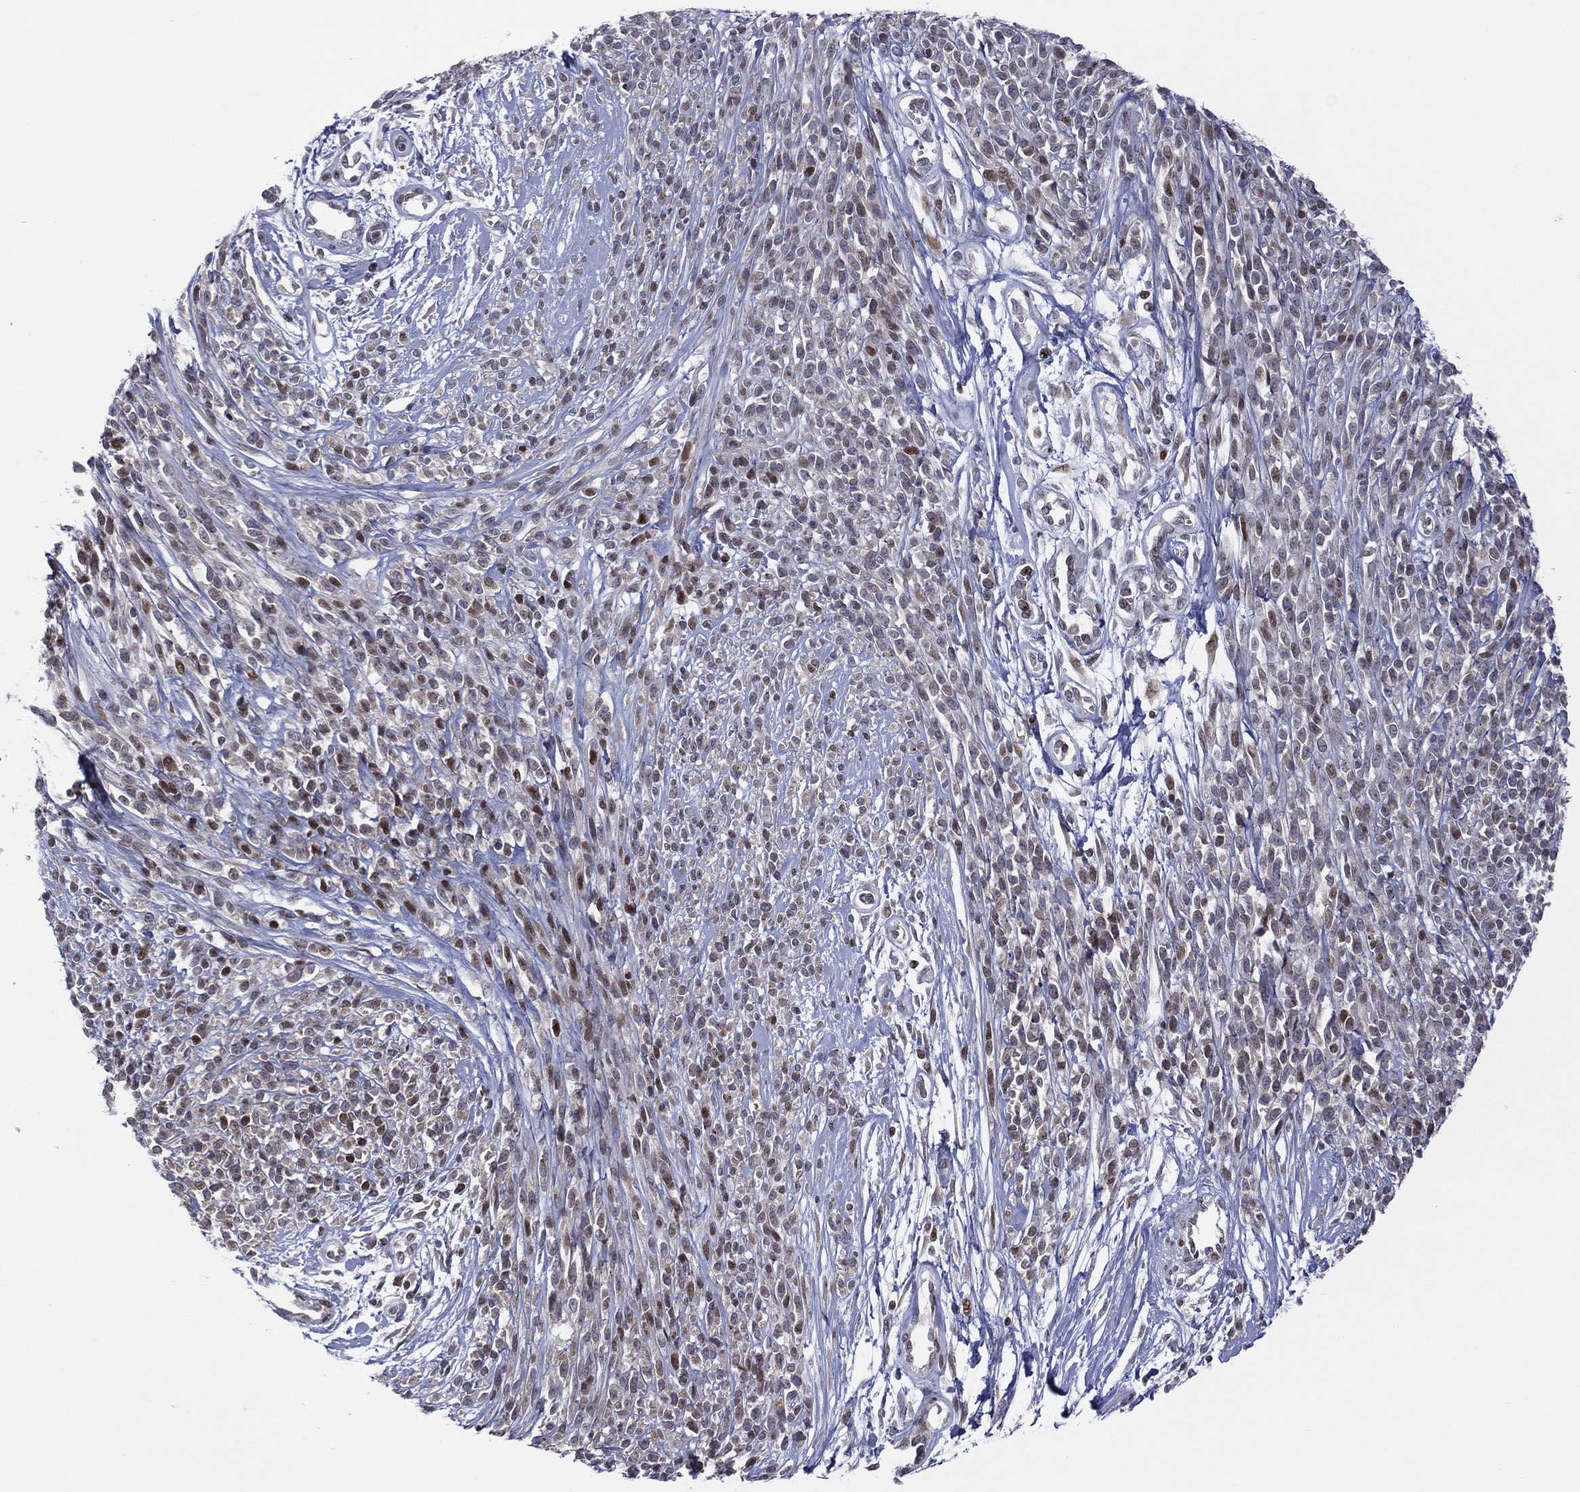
{"staining": {"intensity": "moderate", "quantity": "<25%", "location": "nuclear"}, "tissue": "melanoma", "cell_type": "Tumor cells", "image_type": "cancer", "snomed": [{"axis": "morphology", "description": "Malignant melanoma, NOS"}, {"axis": "topography", "description": "Skin"}, {"axis": "topography", "description": "Skin of trunk"}], "caption": "Moderate nuclear expression for a protein is present in approximately <25% of tumor cells of malignant melanoma using immunohistochemistry (IHC).", "gene": "DBF4B", "patient": {"sex": "male", "age": 74}}